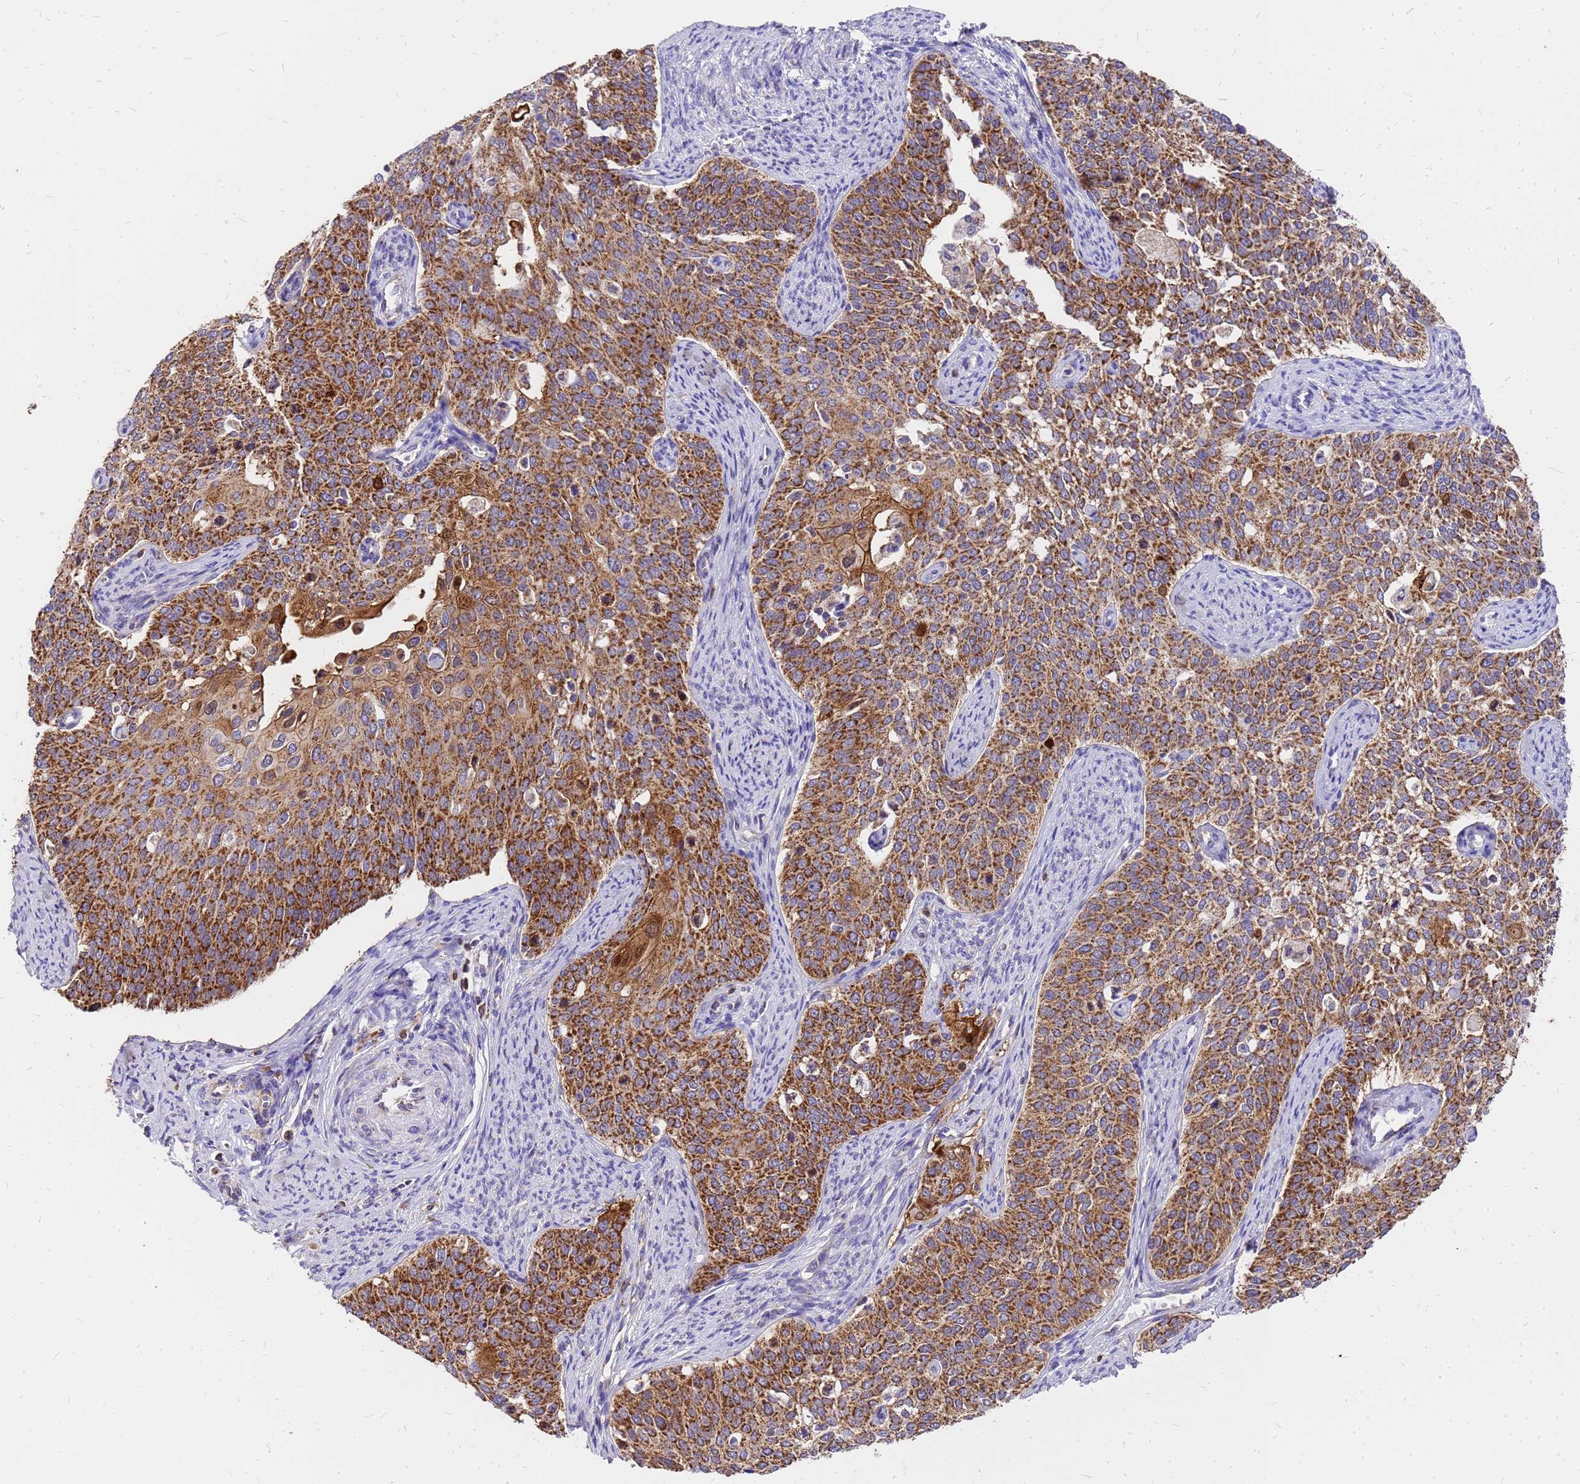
{"staining": {"intensity": "moderate", "quantity": ">75%", "location": "cytoplasmic/membranous"}, "tissue": "cervical cancer", "cell_type": "Tumor cells", "image_type": "cancer", "snomed": [{"axis": "morphology", "description": "Squamous cell carcinoma, NOS"}, {"axis": "topography", "description": "Cervix"}], "caption": "Human cervical squamous cell carcinoma stained with a brown dye reveals moderate cytoplasmic/membranous positive positivity in about >75% of tumor cells.", "gene": "MRPS26", "patient": {"sex": "female", "age": 44}}